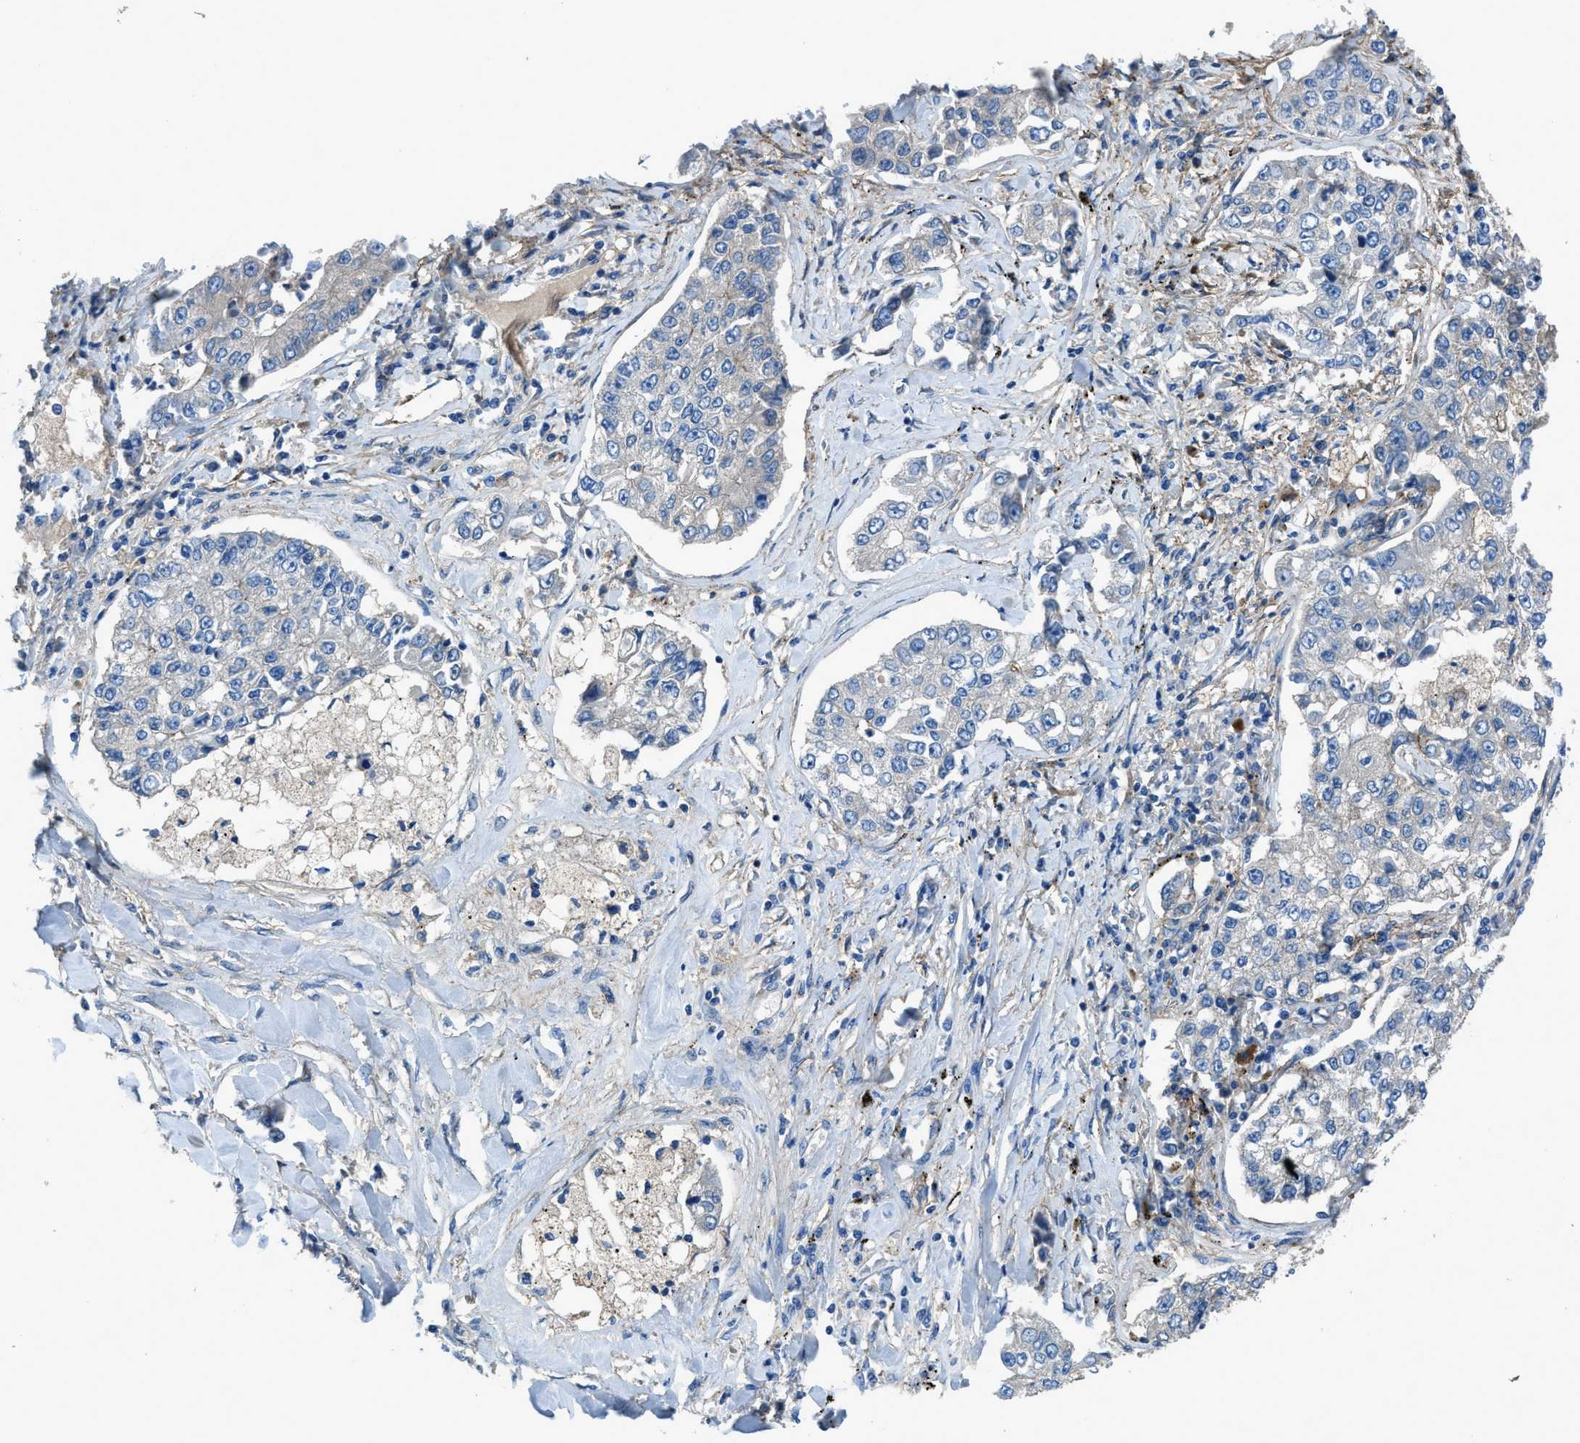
{"staining": {"intensity": "negative", "quantity": "none", "location": "none"}, "tissue": "lung cancer", "cell_type": "Tumor cells", "image_type": "cancer", "snomed": [{"axis": "morphology", "description": "Adenocarcinoma, NOS"}, {"axis": "topography", "description": "Lung"}], "caption": "The image exhibits no staining of tumor cells in lung adenocarcinoma.", "gene": "PTGFRN", "patient": {"sex": "male", "age": 49}}